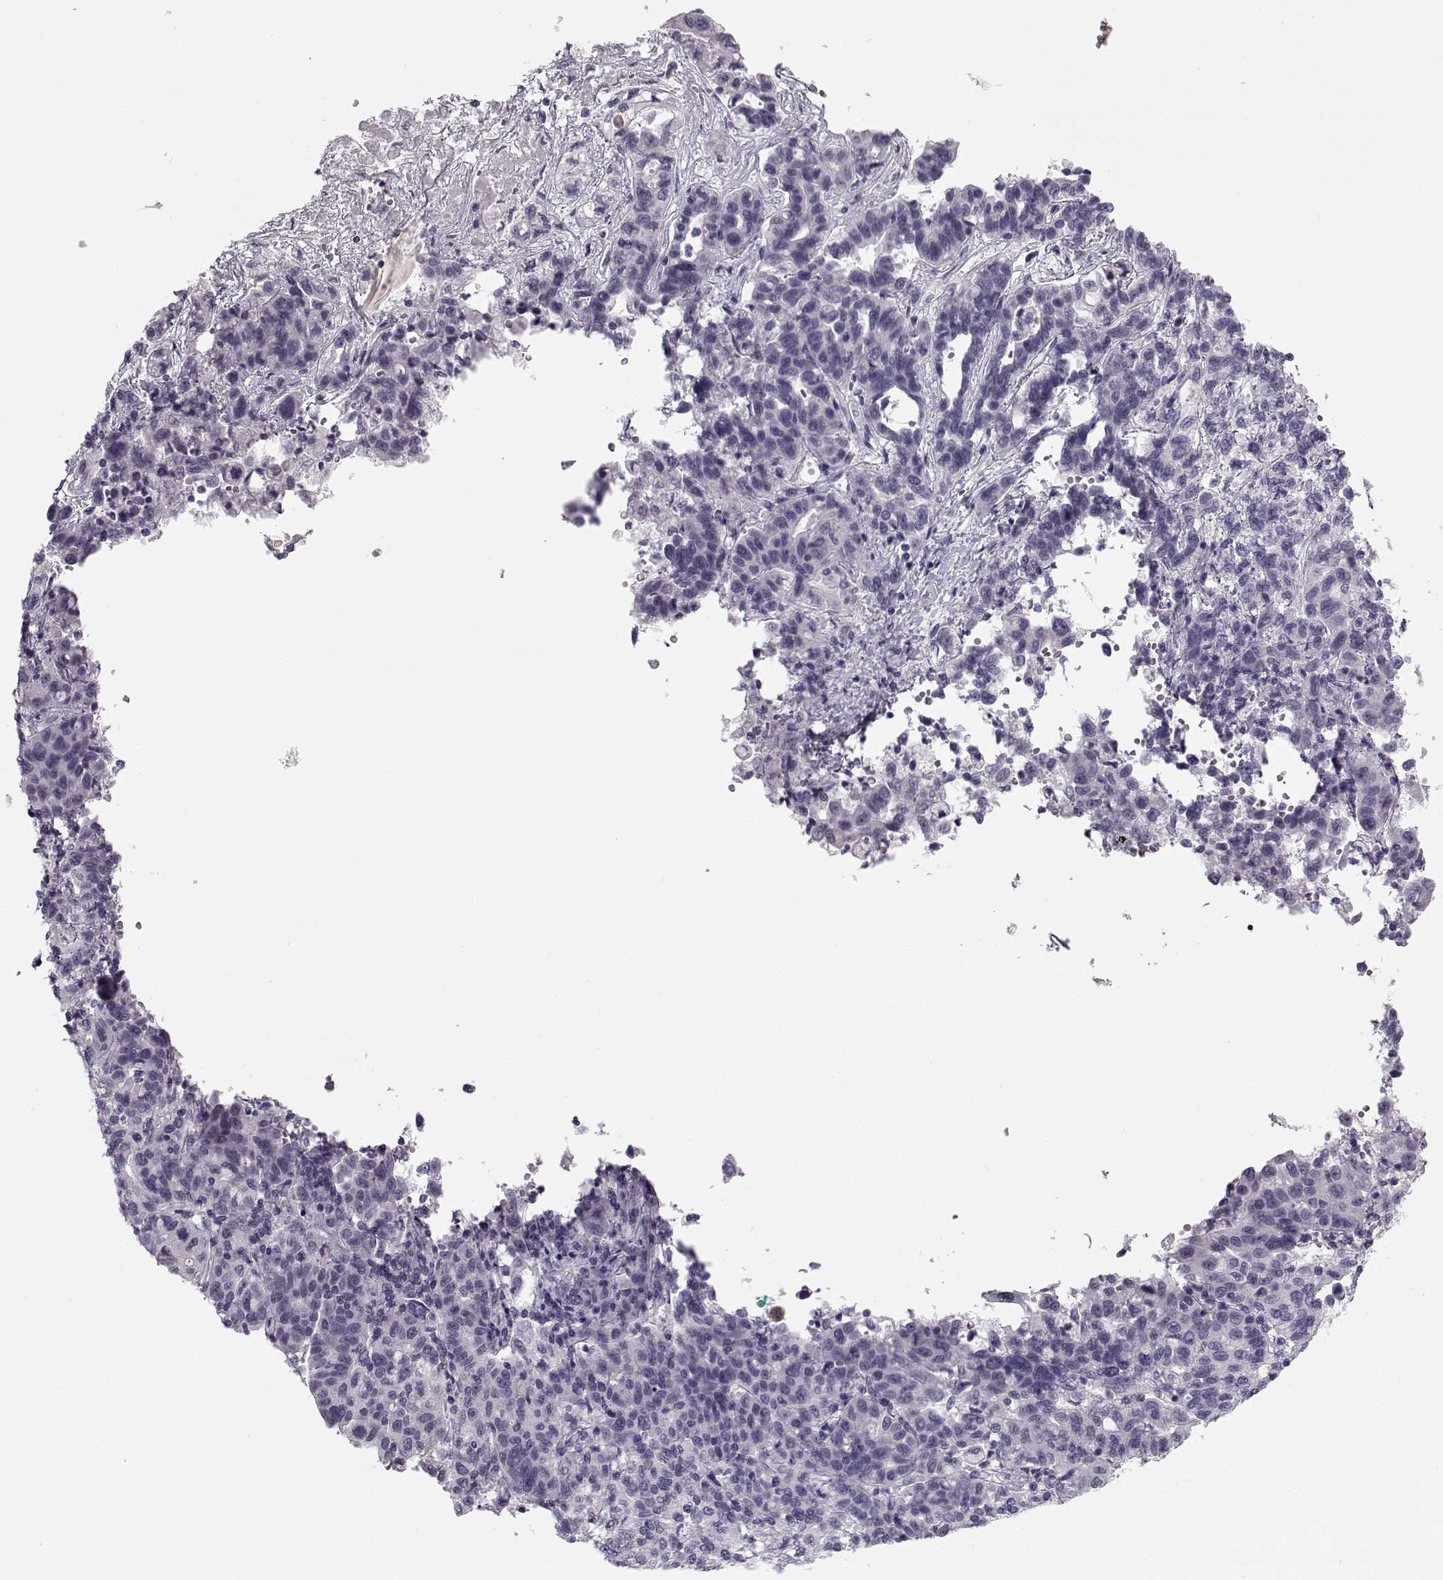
{"staining": {"intensity": "negative", "quantity": "none", "location": "none"}, "tissue": "liver cancer", "cell_type": "Tumor cells", "image_type": "cancer", "snomed": [{"axis": "morphology", "description": "Adenocarcinoma, NOS"}, {"axis": "morphology", "description": "Cholangiocarcinoma"}, {"axis": "topography", "description": "Liver"}], "caption": "A high-resolution micrograph shows IHC staining of liver cancer, which reveals no significant staining in tumor cells.", "gene": "PNMT", "patient": {"sex": "male", "age": 64}}